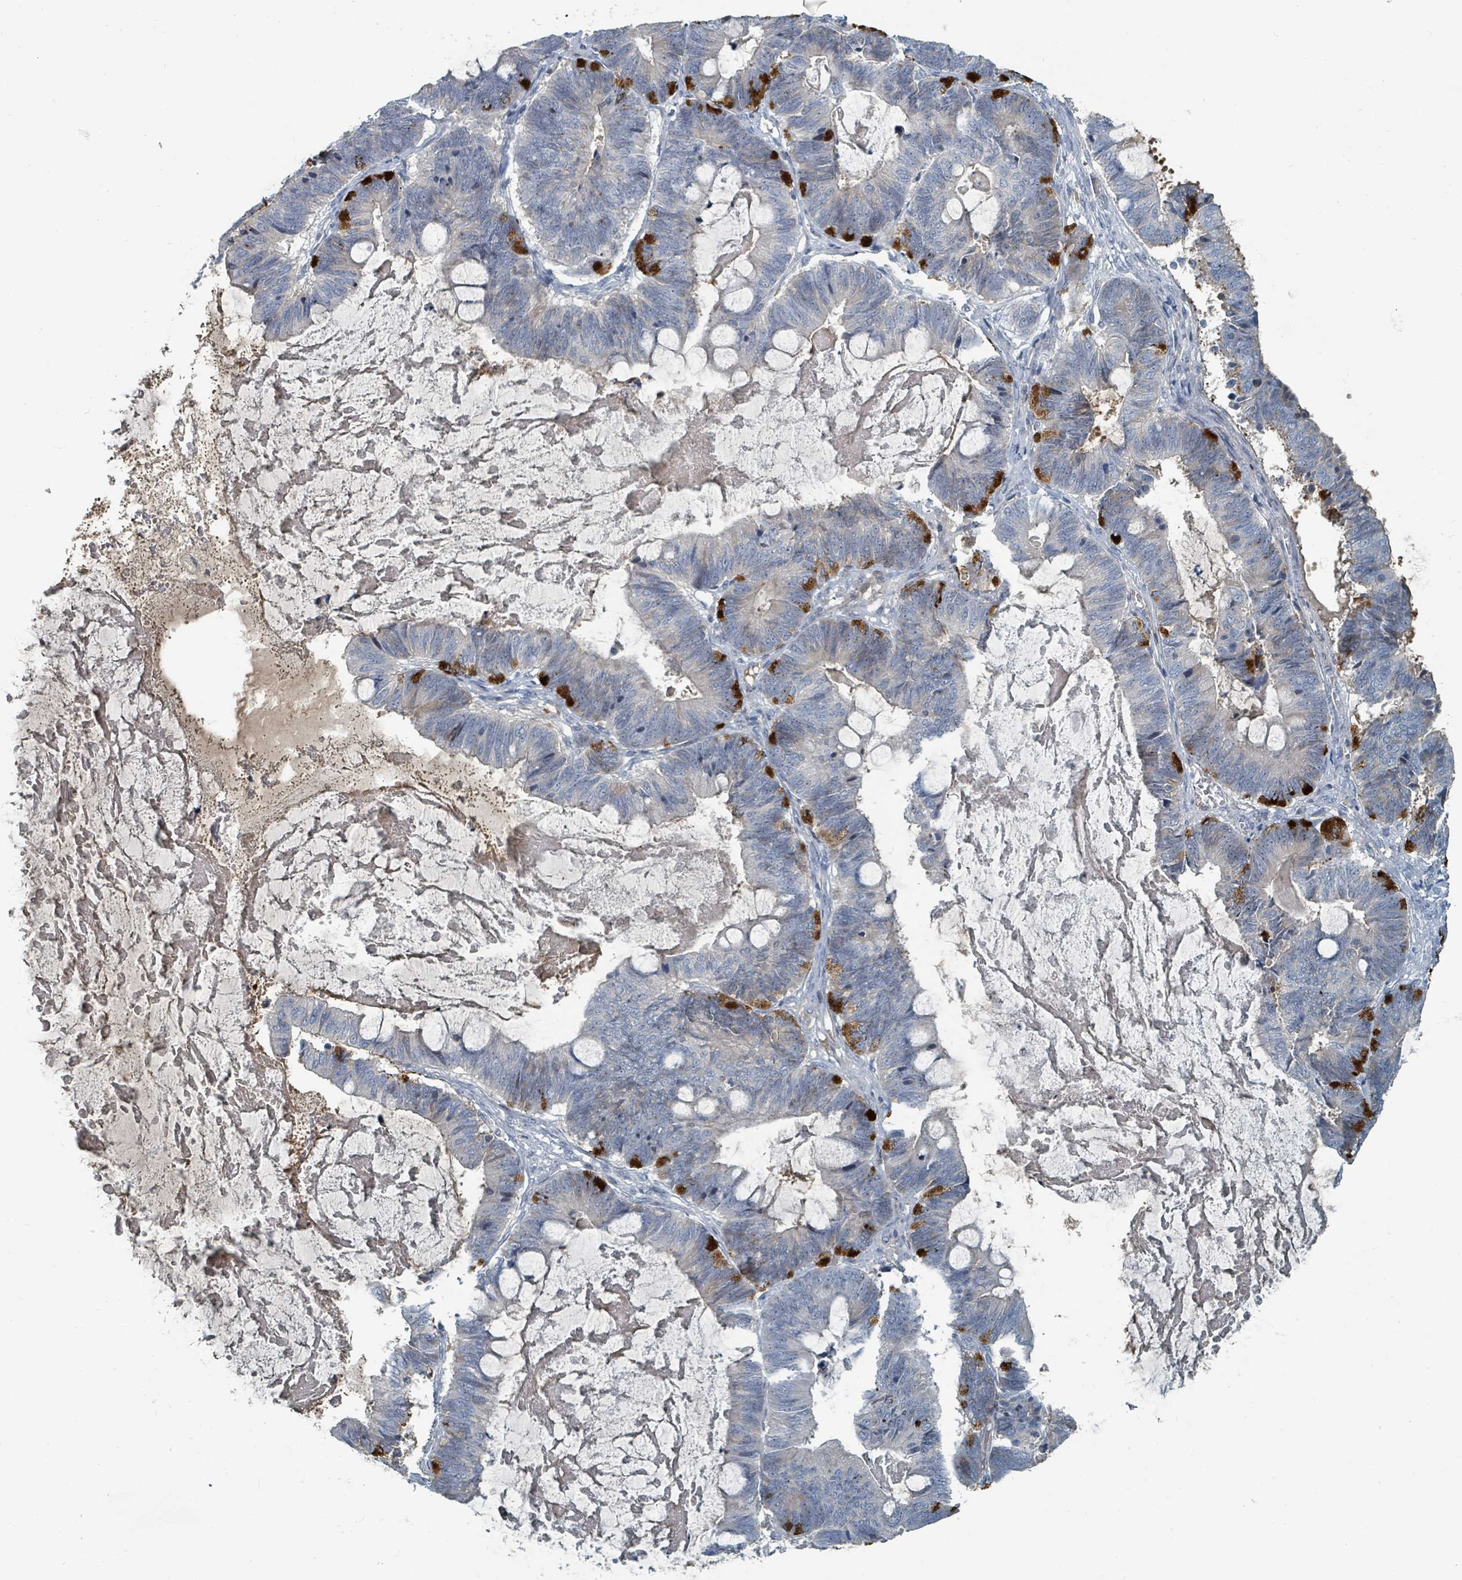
{"staining": {"intensity": "strong", "quantity": "<25%", "location": "cytoplasmic/membranous"}, "tissue": "ovarian cancer", "cell_type": "Tumor cells", "image_type": "cancer", "snomed": [{"axis": "morphology", "description": "Cystadenocarcinoma, mucinous, NOS"}, {"axis": "topography", "description": "Ovary"}], "caption": "This is a micrograph of IHC staining of mucinous cystadenocarcinoma (ovarian), which shows strong staining in the cytoplasmic/membranous of tumor cells.", "gene": "SLC44A5", "patient": {"sex": "female", "age": 61}}